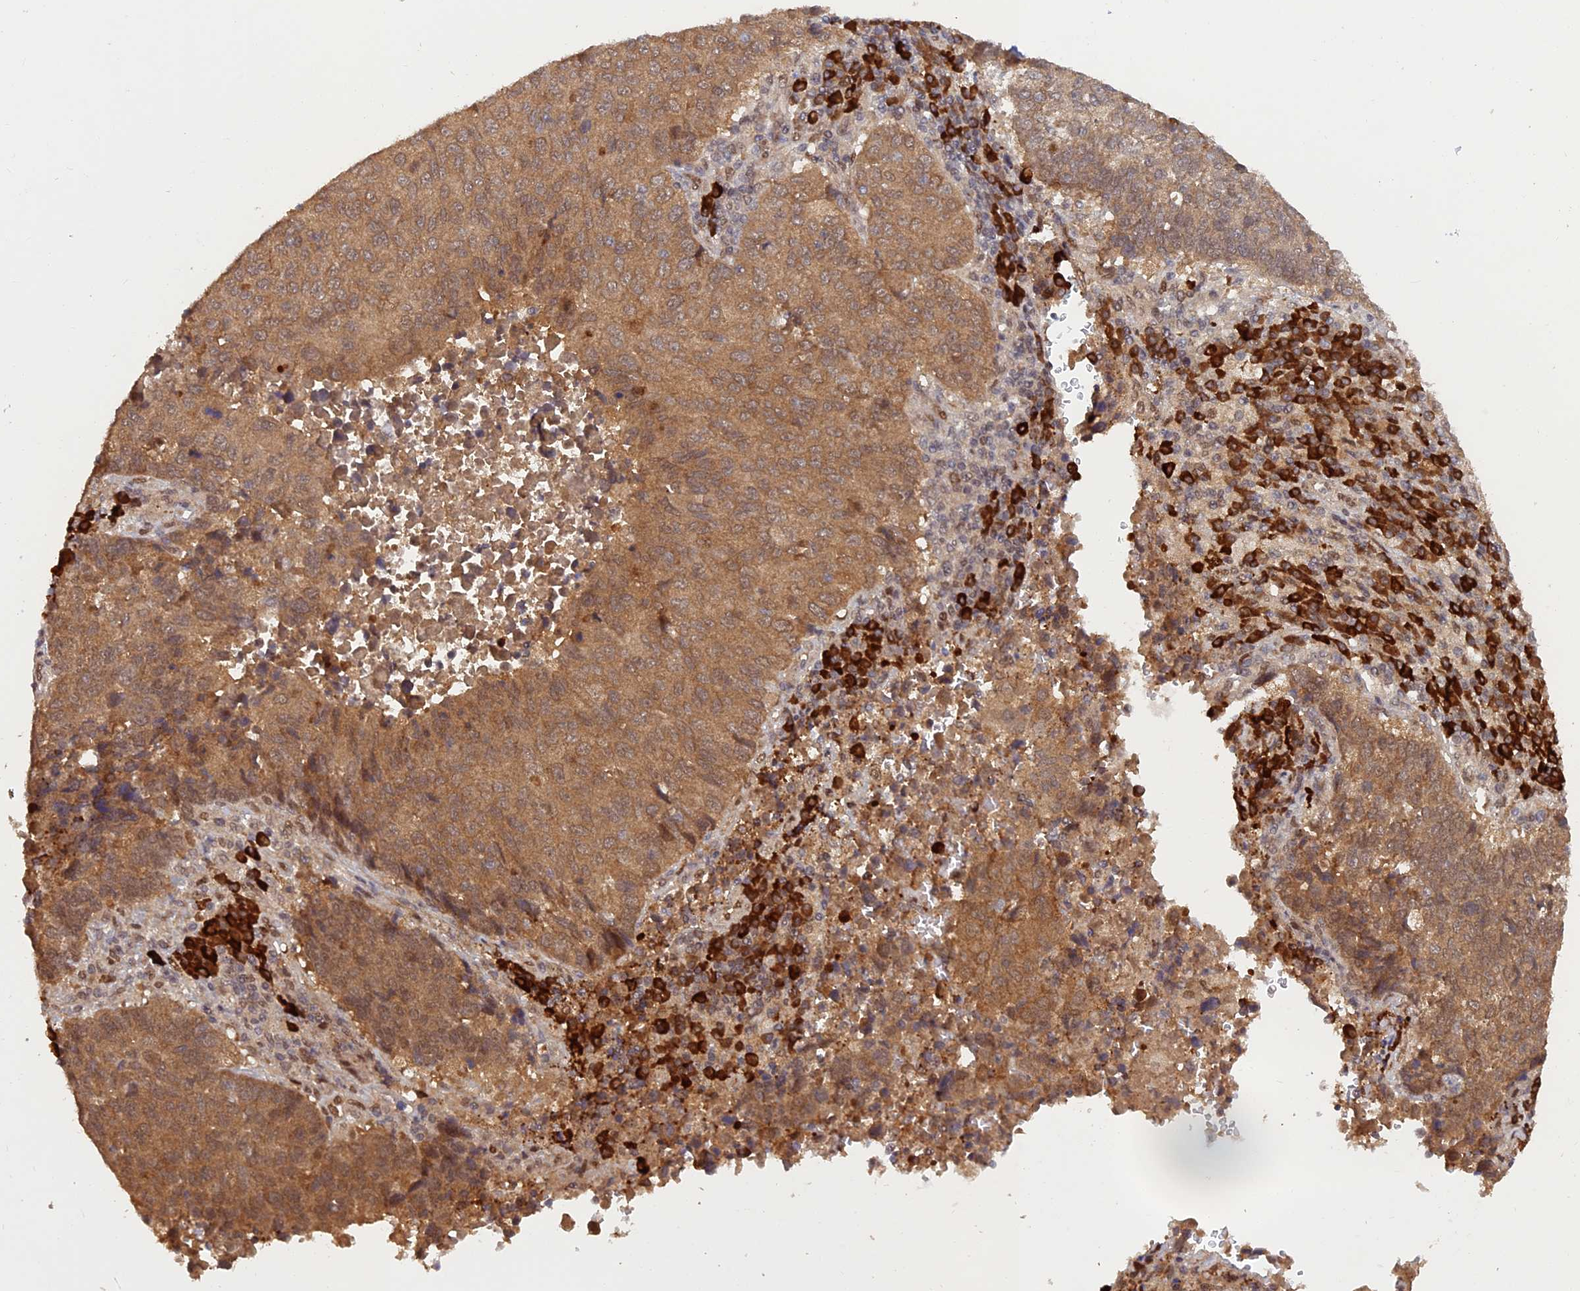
{"staining": {"intensity": "moderate", "quantity": ">75%", "location": "cytoplasmic/membranous"}, "tissue": "lung cancer", "cell_type": "Tumor cells", "image_type": "cancer", "snomed": [{"axis": "morphology", "description": "Squamous cell carcinoma, NOS"}, {"axis": "topography", "description": "Lung"}], "caption": "Protein staining of lung cancer tissue exhibits moderate cytoplasmic/membranous positivity in approximately >75% of tumor cells. The protein is shown in brown color, while the nuclei are stained blue.", "gene": "ZNF565", "patient": {"sex": "male", "age": 73}}